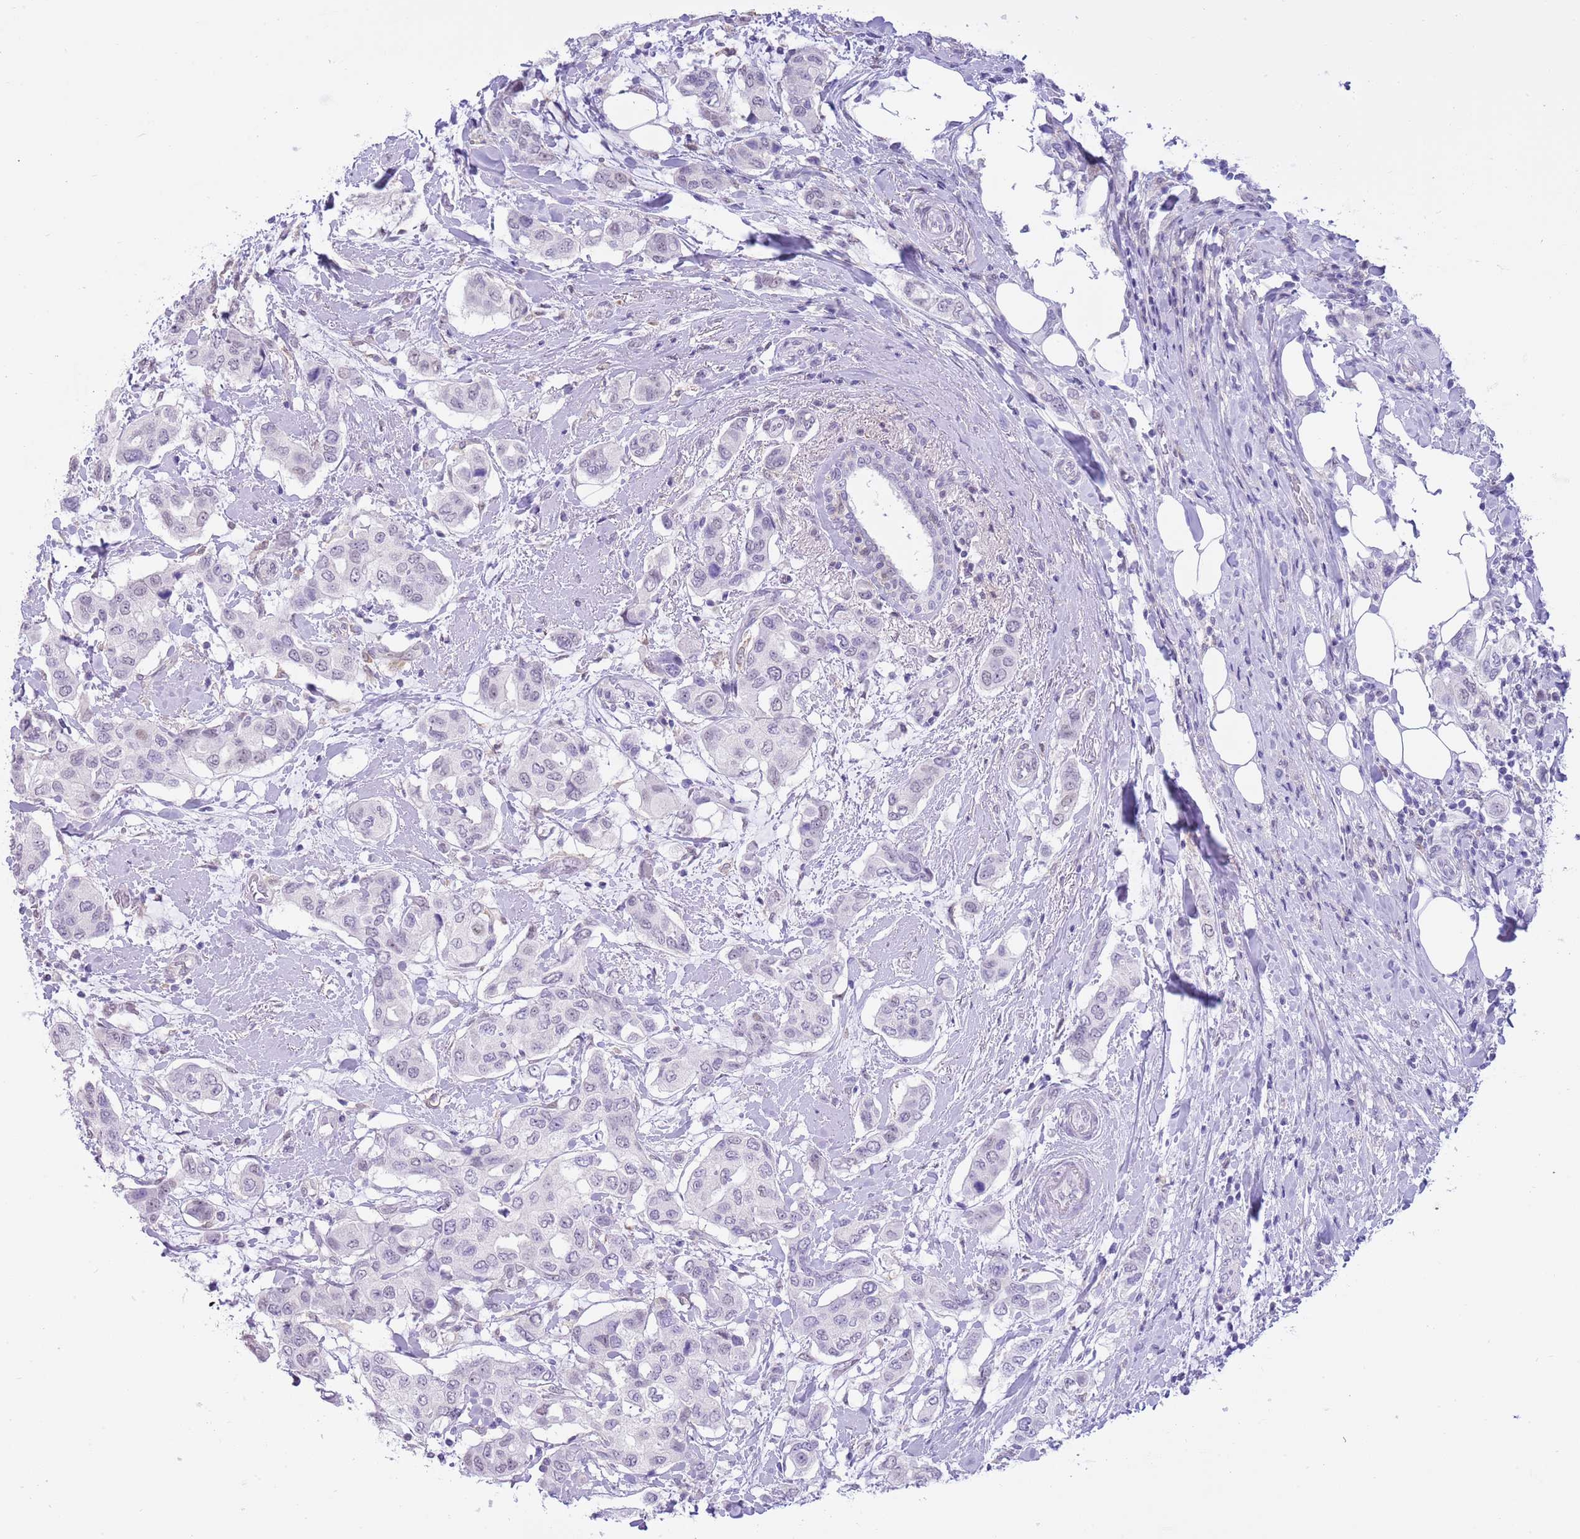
{"staining": {"intensity": "negative", "quantity": "none", "location": "none"}, "tissue": "breast cancer", "cell_type": "Tumor cells", "image_type": "cancer", "snomed": [{"axis": "morphology", "description": "Lobular carcinoma"}, {"axis": "topography", "description": "Breast"}], "caption": "IHC of breast cancer displays no expression in tumor cells.", "gene": "PPP1R17", "patient": {"sex": "female", "age": 51}}